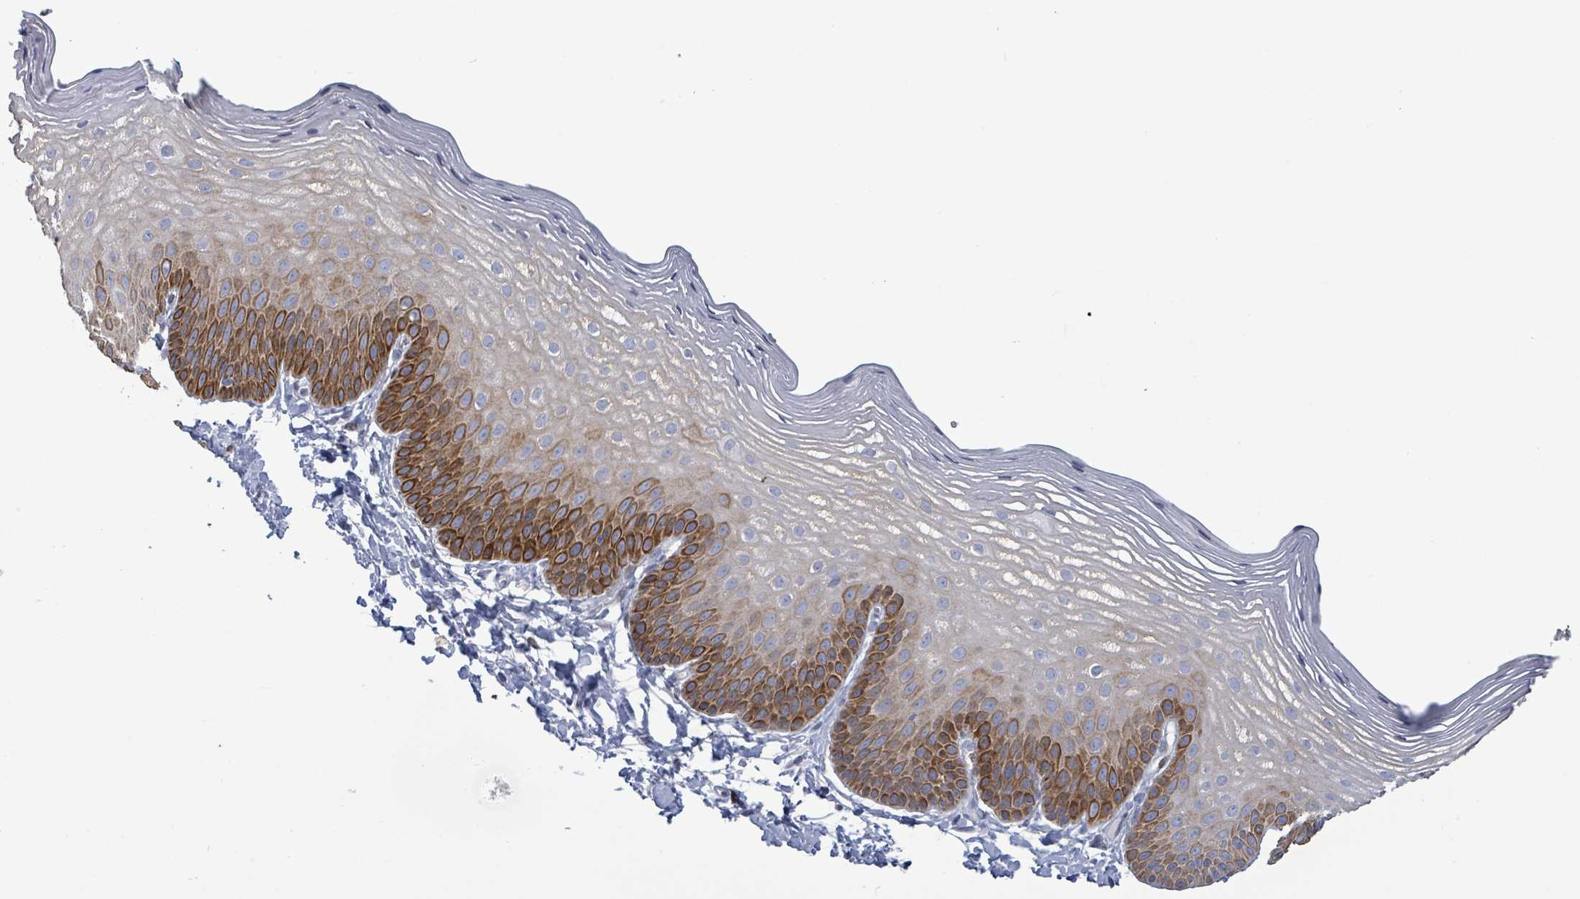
{"staining": {"intensity": "strong", "quantity": "25%-75%", "location": "cytoplasmic/membranous"}, "tissue": "skin", "cell_type": "Epidermal cells", "image_type": "normal", "snomed": [{"axis": "morphology", "description": "Normal tissue, NOS"}, {"axis": "morphology", "description": "Hemorrhoids"}, {"axis": "morphology", "description": "Inflammation, NOS"}, {"axis": "topography", "description": "Anal"}], "caption": "Strong cytoplasmic/membranous positivity is appreciated in approximately 25%-75% of epidermal cells in unremarkable skin.", "gene": "NTN3", "patient": {"sex": "male", "age": 60}}